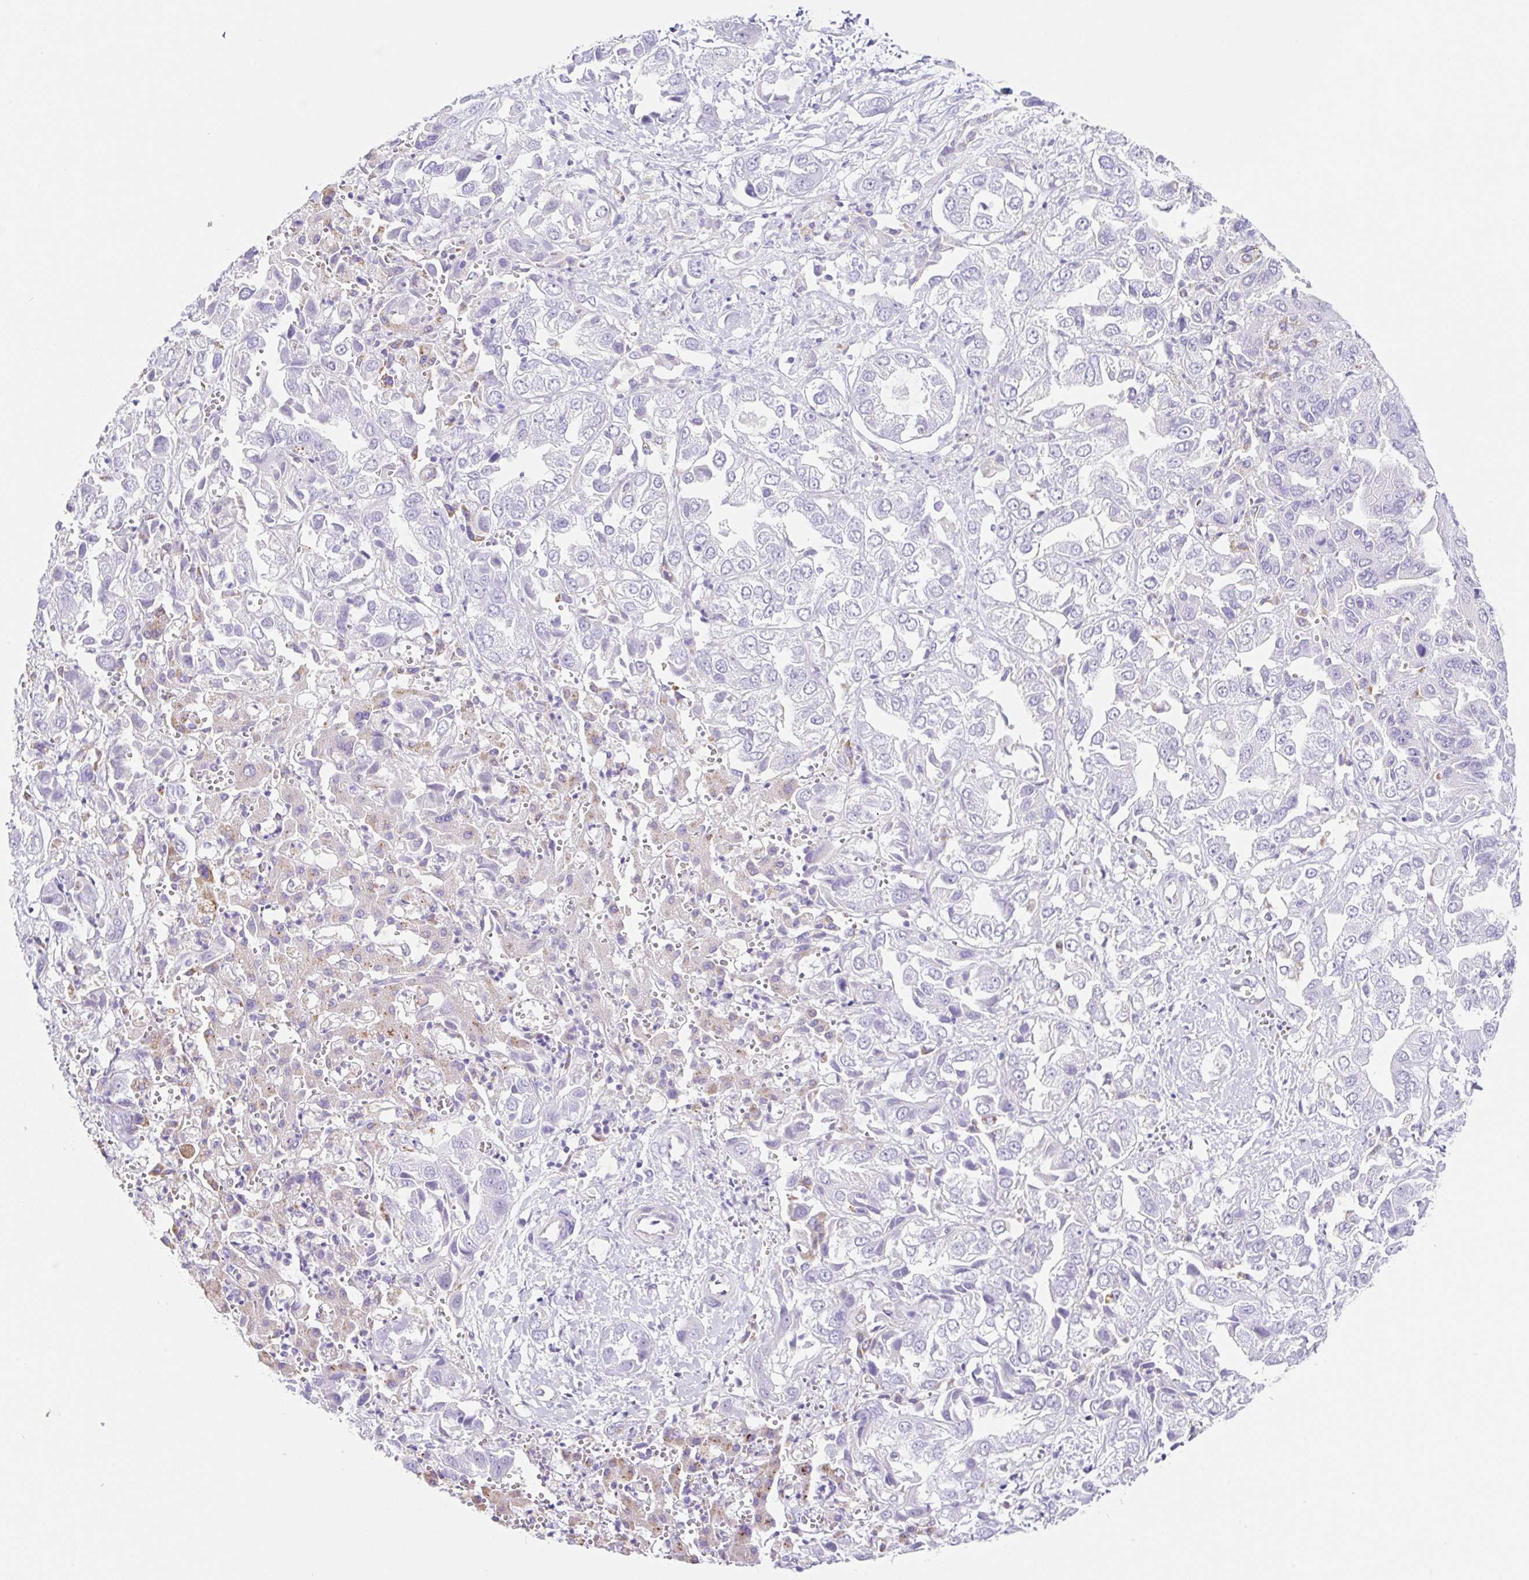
{"staining": {"intensity": "negative", "quantity": "none", "location": "none"}, "tissue": "liver cancer", "cell_type": "Tumor cells", "image_type": "cancer", "snomed": [{"axis": "morphology", "description": "Cholangiocarcinoma"}, {"axis": "topography", "description": "Liver"}], "caption": "Cholangiocarcinoma (liver) was stained to show a protein in brown. There is no significant positivity in tumor cells. (DAB immunohistochemistry with hematoxylin counter stain).", "gene": "DKK4", "patient": {"sex": "female", "age": 52}}